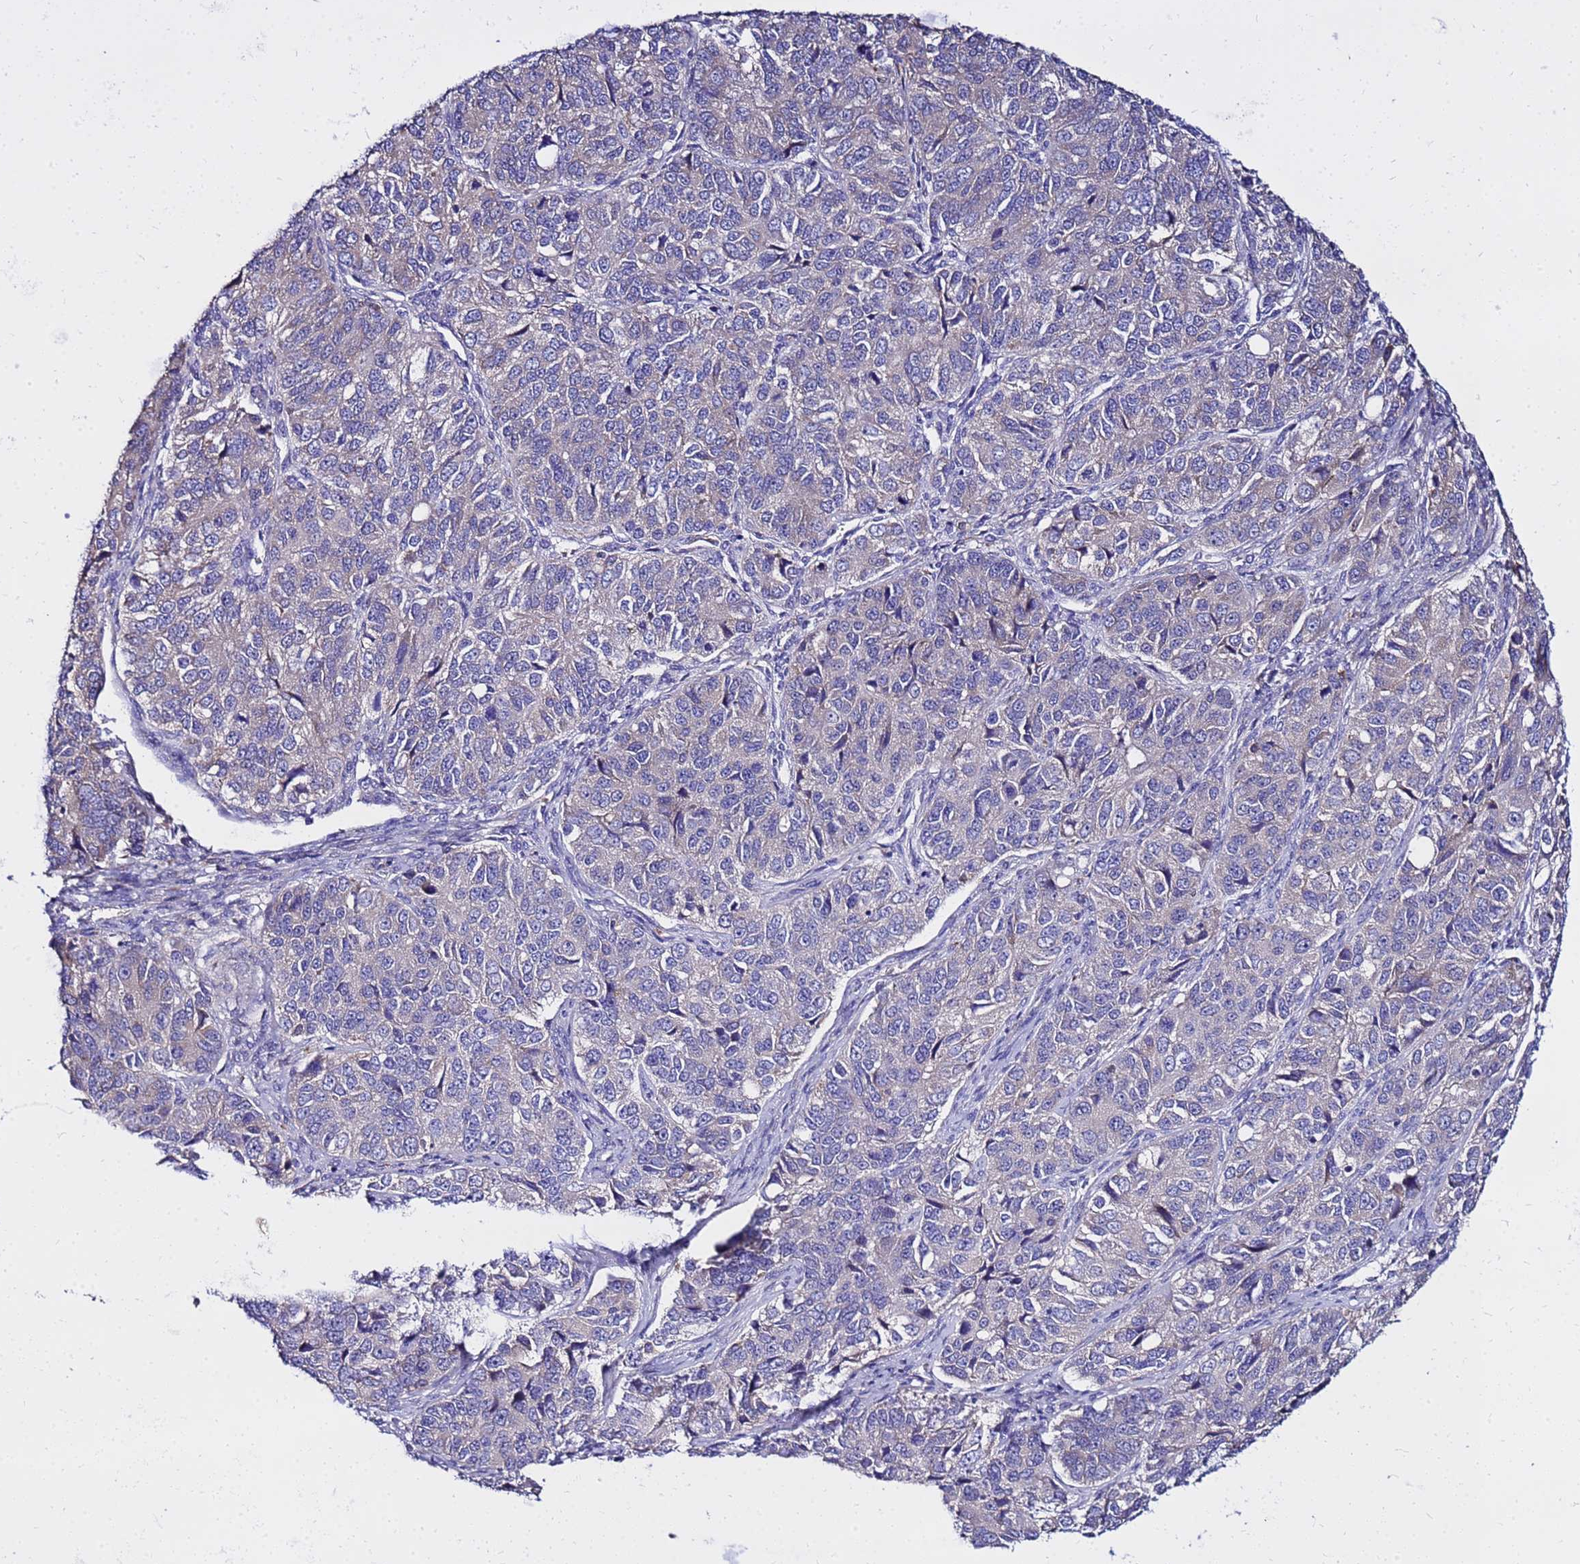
{"staining": {"intensity": "negative", "quantity": "none", "location": "none"}, "tissue": "ovarian cancer", "cell_type": "Tumor cells", "image_type": "cancer", "snomed": [{"axis": "morphology", "description": "Carcinoma, endometroid"}, {"axis": "topography", "description": "Ovary"}], "caption": "Photomicrograph shows no protein staining in tumor cells of ovarian cancer tissue.", "gene": "HERC5", "patient": {"sex": "female", "age": 51}}